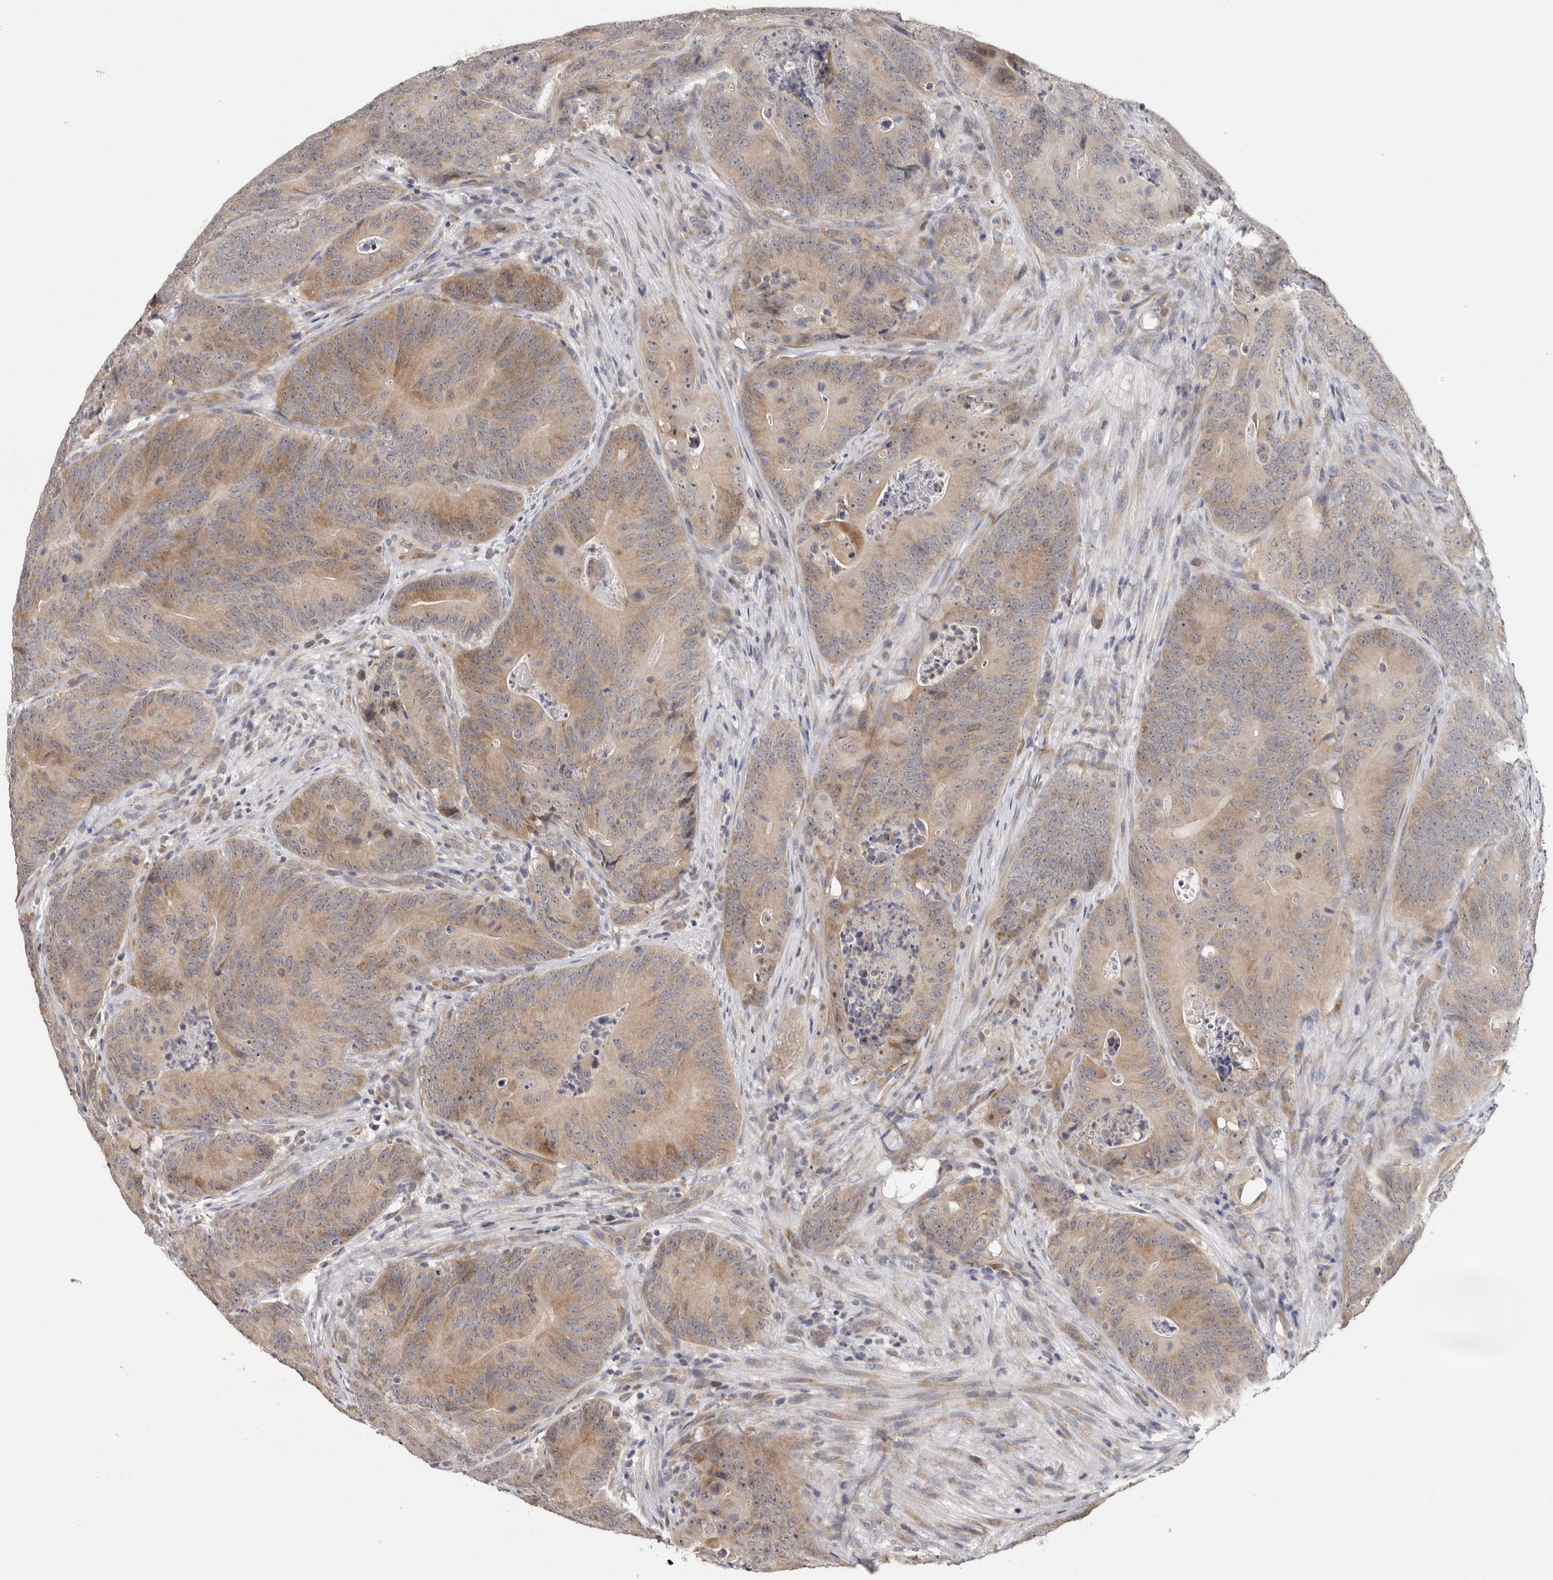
{"staining": {"intensity": "moderate", "quantity": ">75%", "location": "cytoplasmic/membranous"}, "tissue": "colorectal cancer", "cell_type": "Tumor cells", "image_type": "cancer", "snomed": [{"axis": "morphology", "description": "Normal tissue, NOS"}, {"axis": "topography", "description": "Colon"}], "caption": "There is medium levels of moderate cytoplasmic/membranous expression in tumor cells of colorectal cancer, as demonstrated by immunohistochemical staining (brown color).", "gene": "KIF2B", "patient": {"sex": "female", "age": 82}}